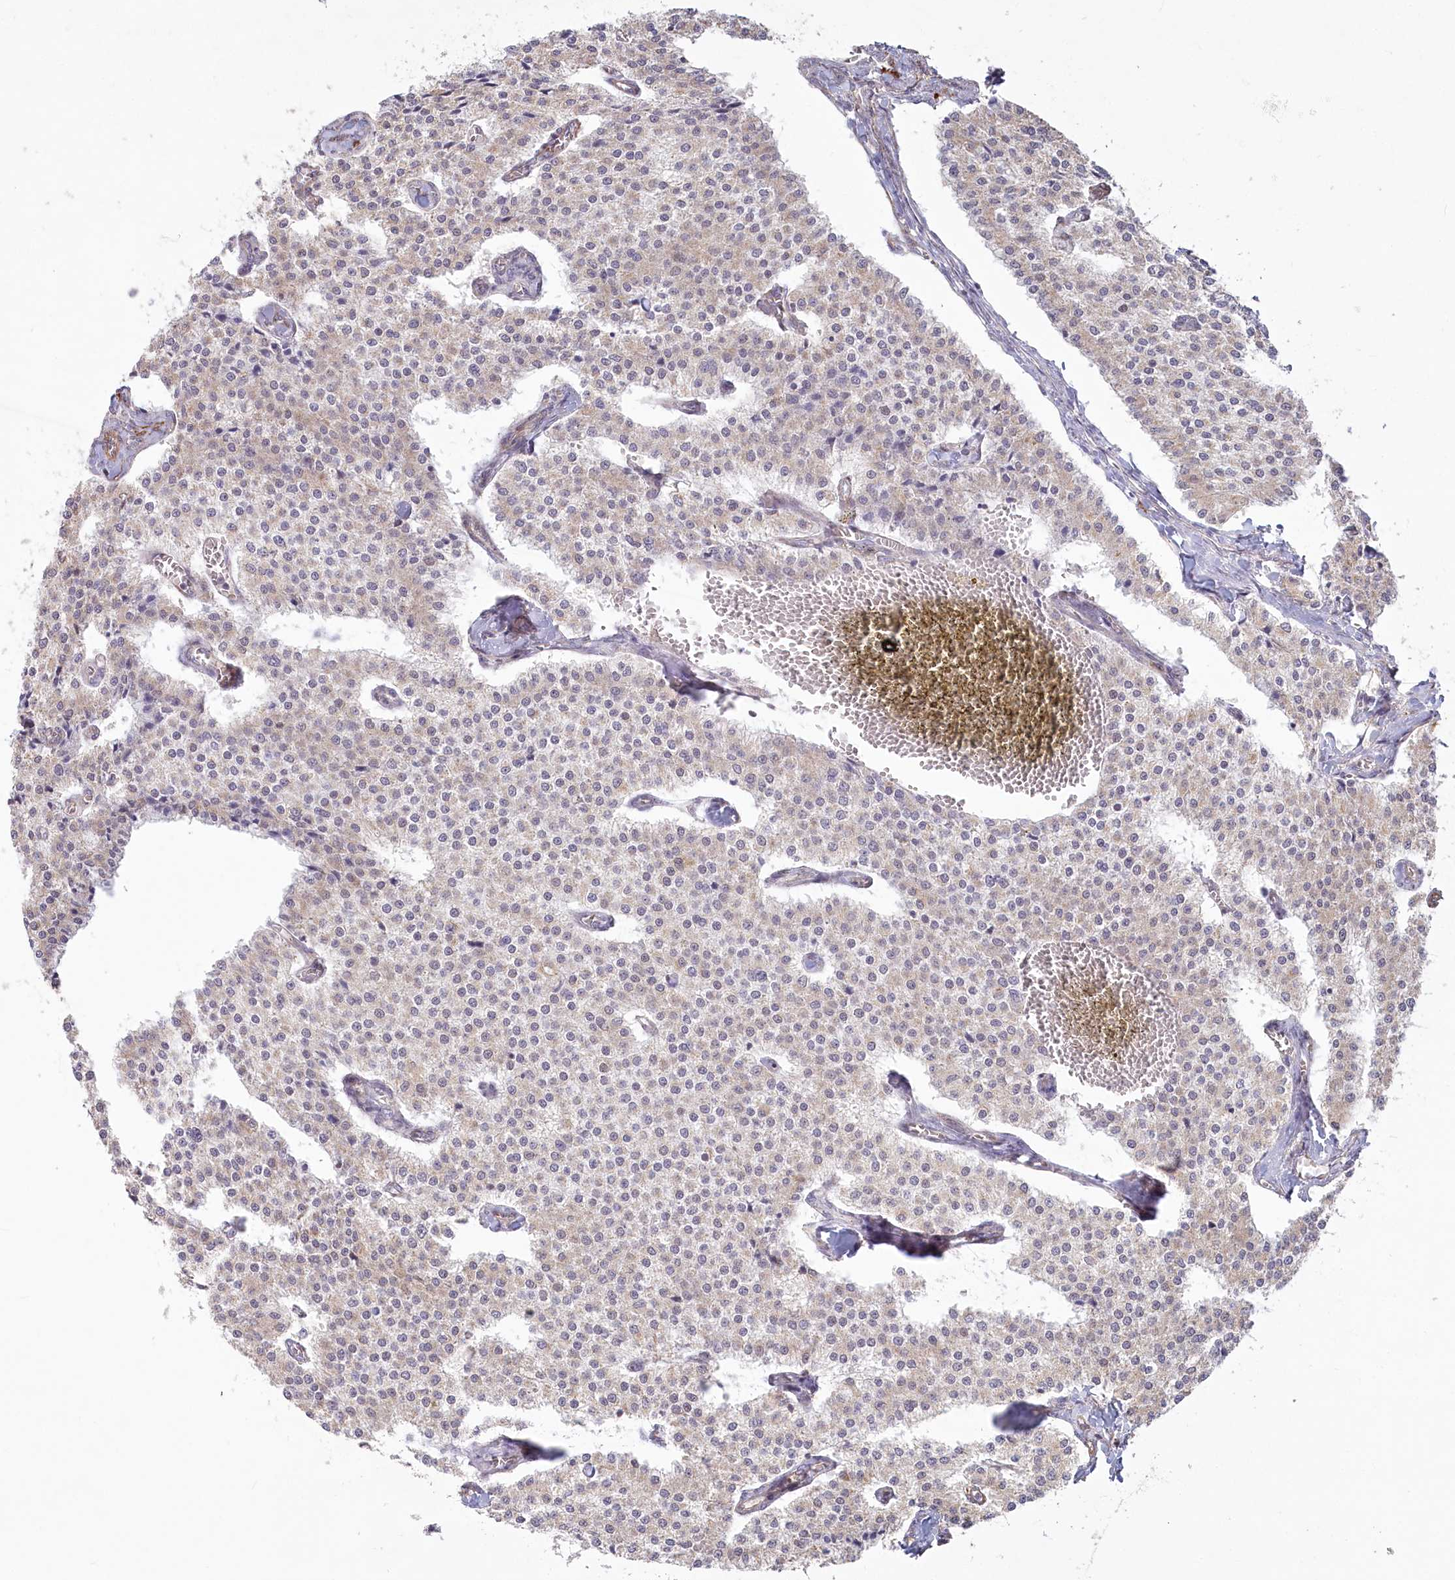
{"staining": {"intensity": "weak", "quantity": "<25%", "location": "cytoplasmic/membranous"}, "tissue": "carcinoid", "cell_type": "Tumor cells", "image_type": "cancer", "snomed": [{"axis": "morphology", "description": "Carcinoid, malignant, NOS"}, {"axis": "topography", "description": "Colon"}], "caption": "The micrograph displays no significant staining in tumor cells of carcinoid.", "gene": "MTG1", "patient": {"sex": "female", "age": 52}}